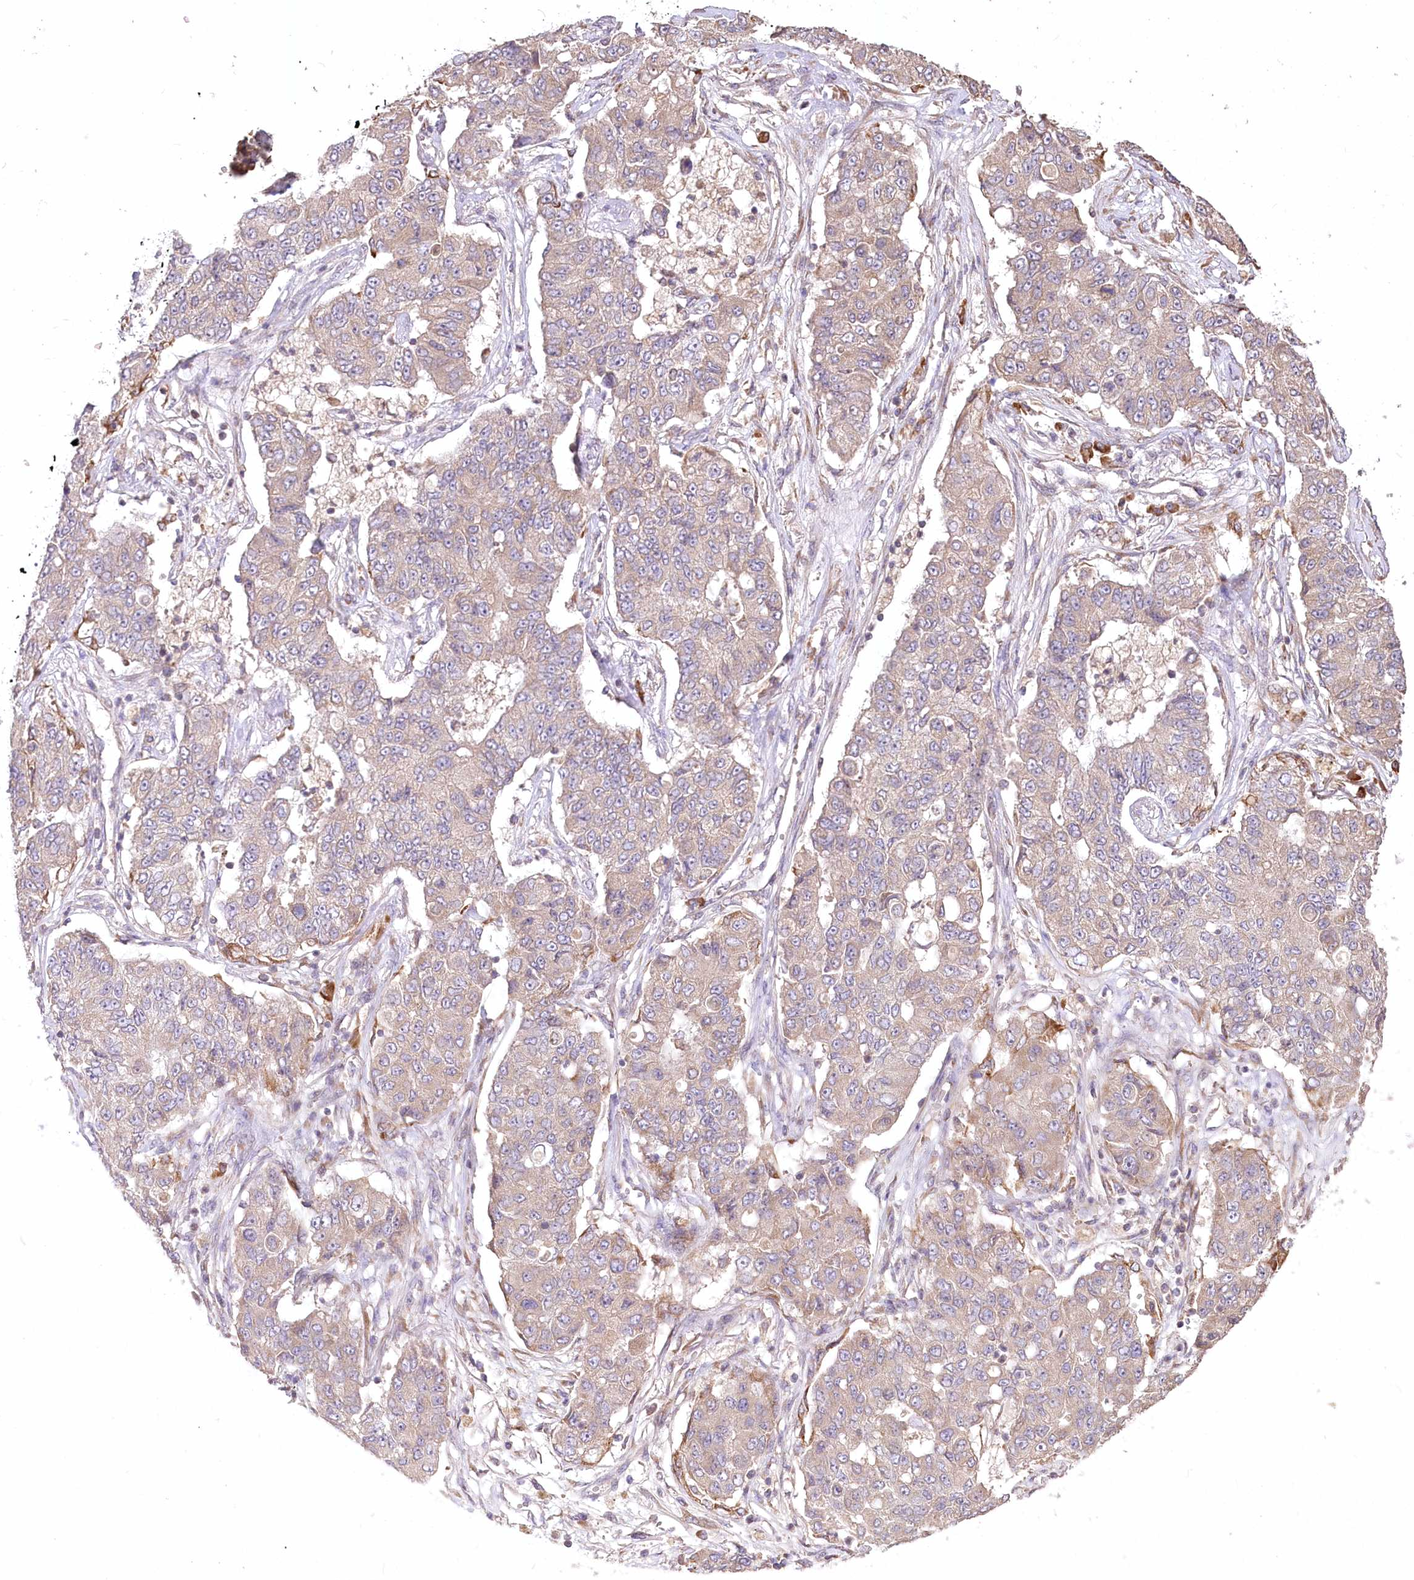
{"staining": {"intensity": "weak", "quantity": "25%-75%", "location": "cytoplasmic/membranous"}, "tissue": "lung cancer", "cell_type": "Tumor cells", "image_type": "cancer", "snomed": [{"axis": "morphology", "description": "Squamous cell carcinoma, NOS"}, {"axis": "topography", "description": "Lung"}], "caption": "A histopathology image of human lung squamous cell carcinoma stained for a protein shows weak cytoplasmic/membranous brown staining in tumor cells.", "gene": "STT3B", "patient": {"sex": "male", "age": 74}}